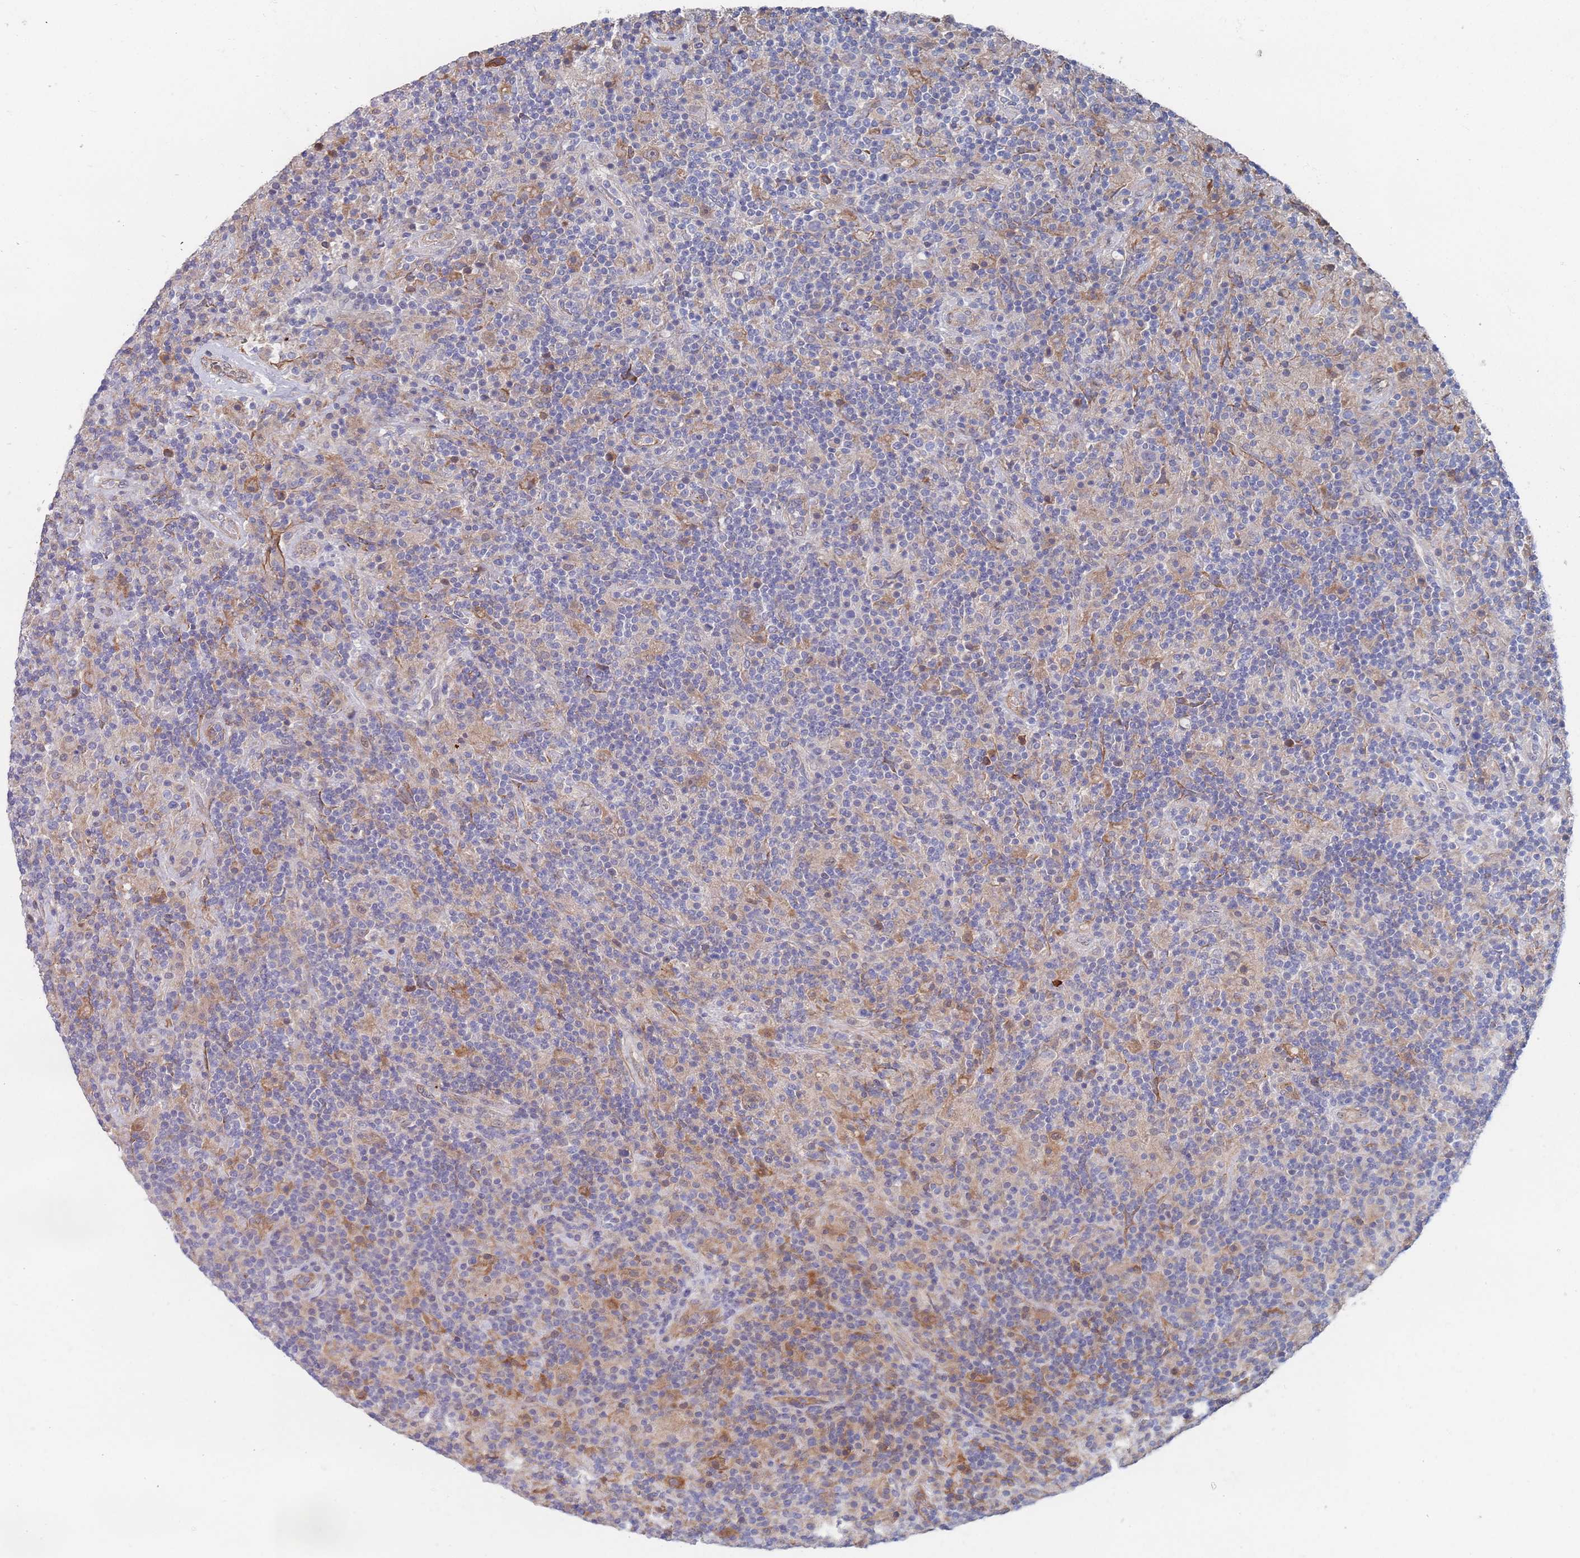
{"staining": {"intensity": "weak", "quantity": "<25%", "location": "cytoplasmic/membranous"}, "tissue": "lymphoma", "cell_type": "Tumor cells", "image_type": "cancer", "snomed": [{"axis": "morphology", "description": "Hodgkin's disease, NOS"}, {"axis": "topography", "description": "Lymph node"}], "caption": "This photomicrograph is of Hodgkin's disease stained with immunohistochemistry (IHC) to label a protein in brown with the nuclei are counter-stained blue. There is no expression in tumor cells.", "gene": "G6PC1", "patient": {"sex": "male", "age": 70}}